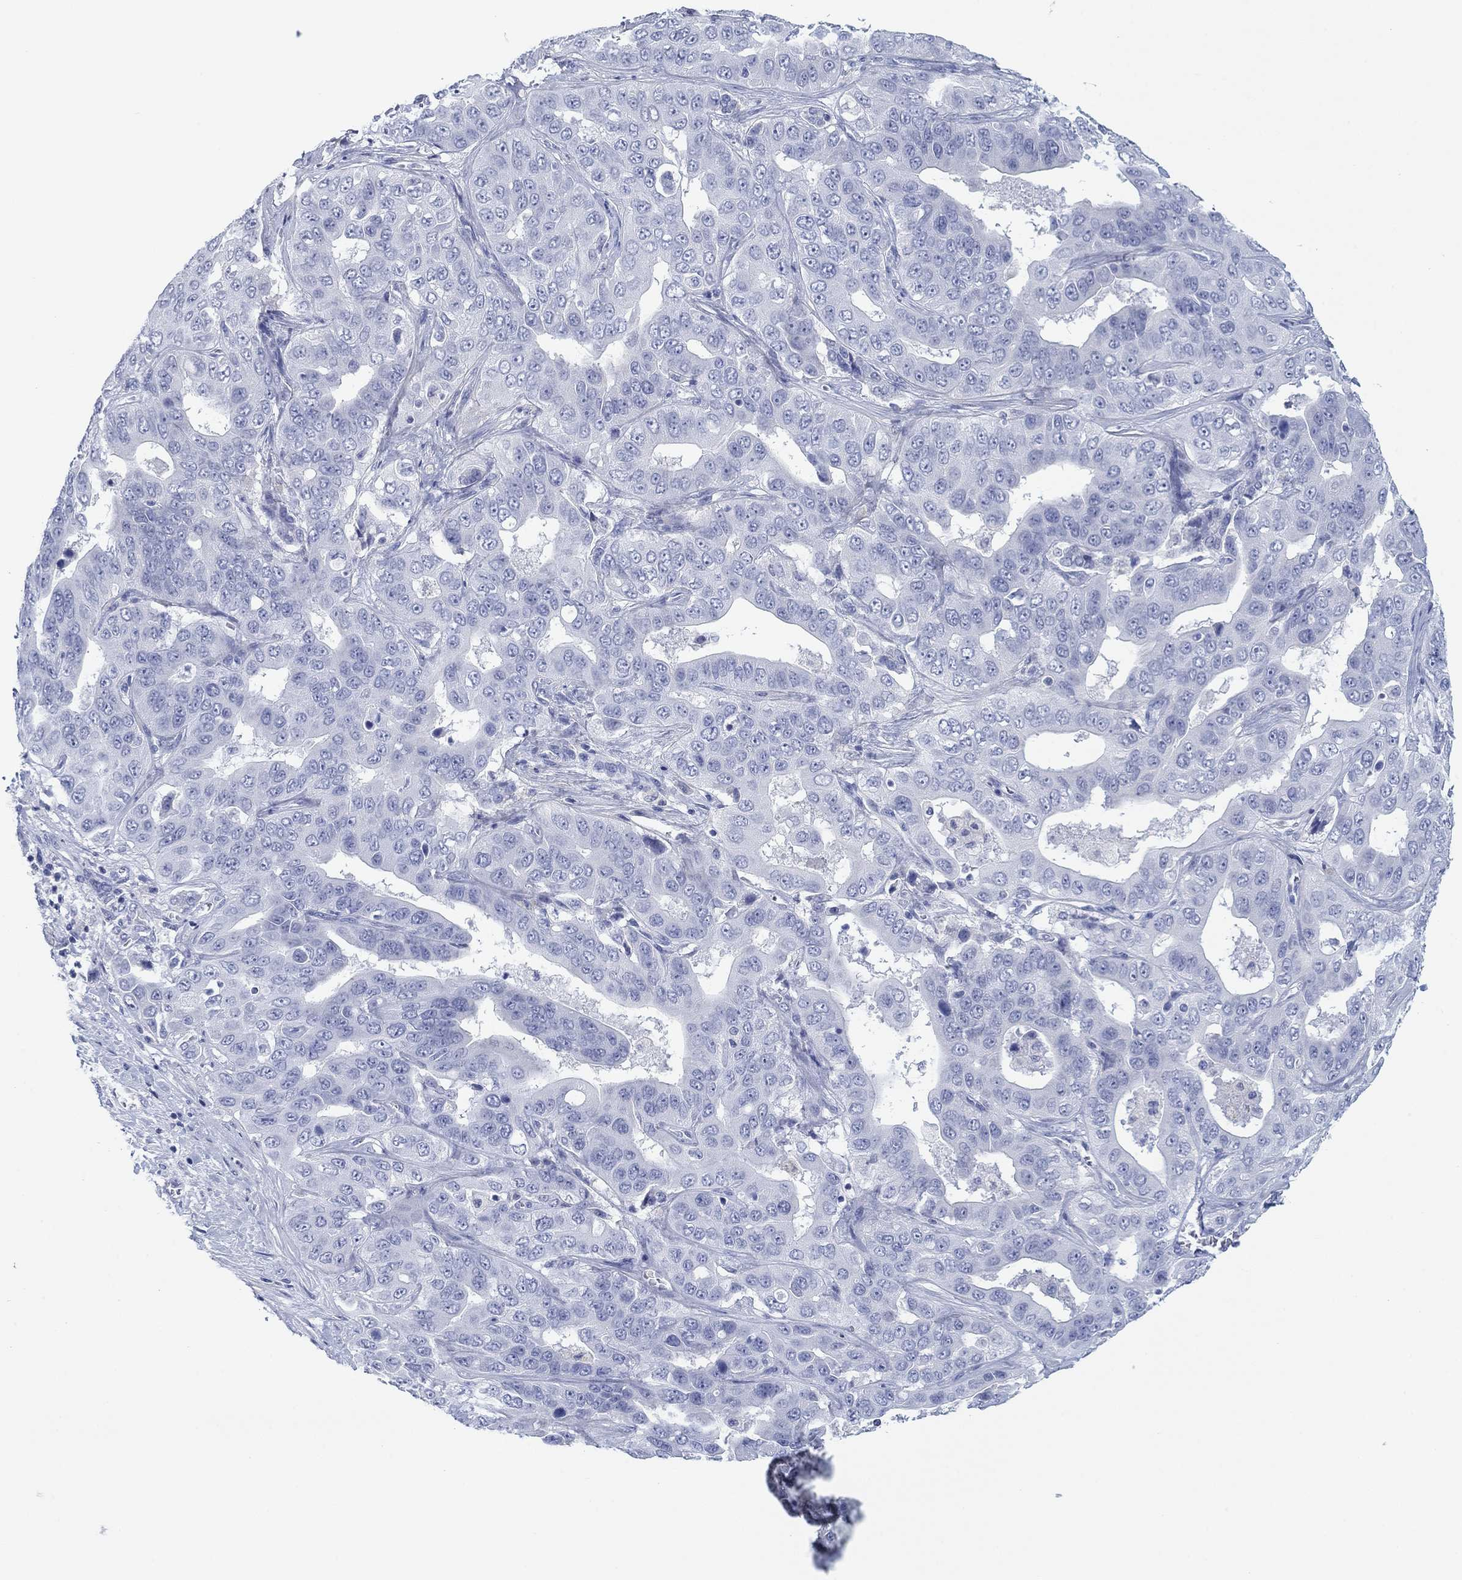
{"staining": {"intensity": "negative", "quantity": "none", "location": "none"}, "tissue": "liver cancer", "cell_type": "Tumor cells", "image_type": "cancer", "snomed": [{"axis": "morphology", "description": "Cholangiocarcinoma"}, {"axis": "topography", "description": "Liver"}], "caption": "The photomicrograph demonstrates no staining of tumor cells in liver cancer (cholangiocarcinoma).", "gene": "PDYN", "patient": {"sex": "female", "age": 52}}